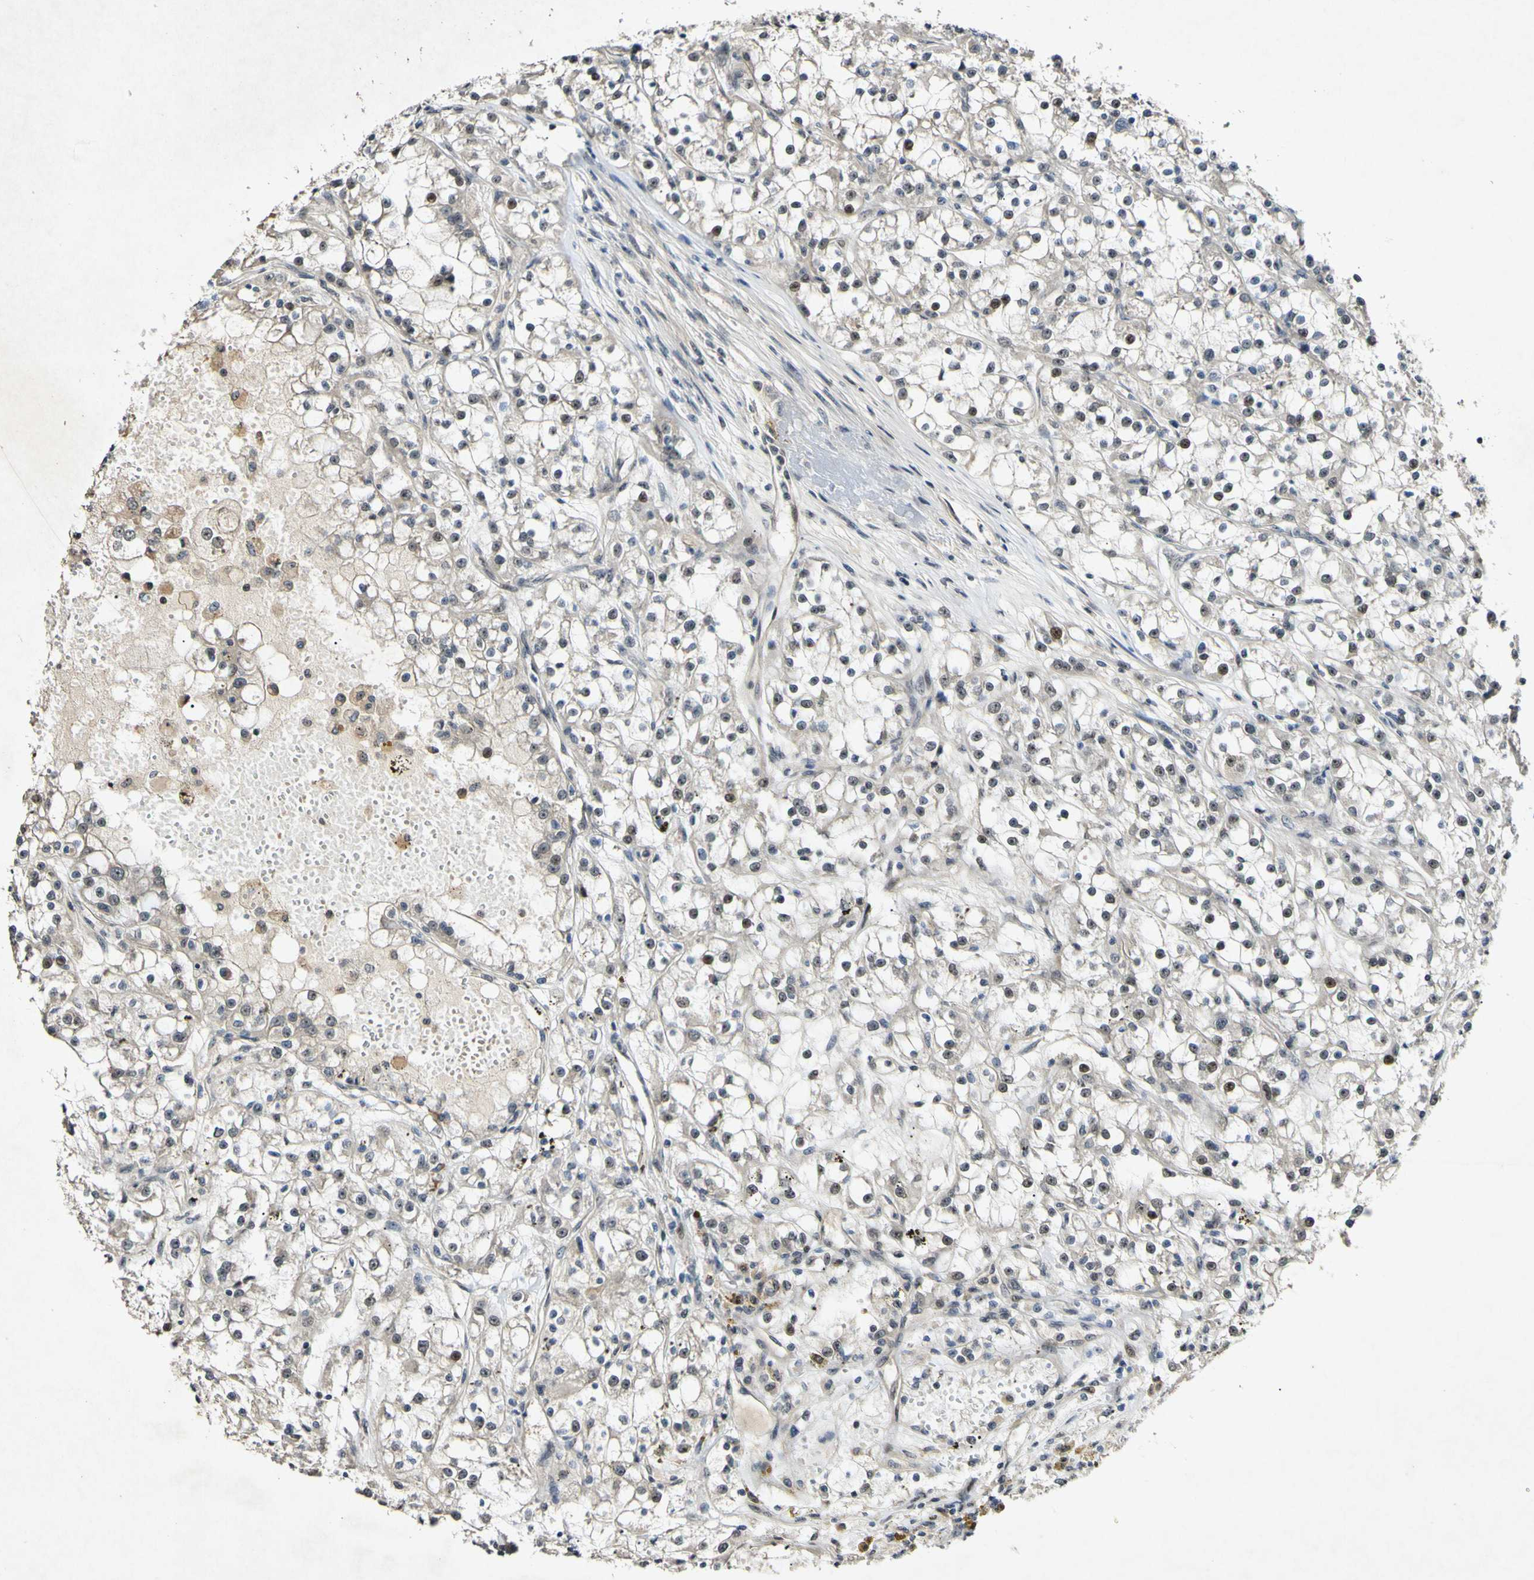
{"staining": {"intensity": "moderate", "quantity": "<25%", "location": "nuclear"}, "tissue": "renal cancer", "cell_type": "Tumor cells", "image_type": "cancer", "snomed": [{"axis": "morphology", "description": "Adenocarcinoma, NOS"}, {"axis": "topography", "description": "Kidney"}], "caption": "Immunohistochemistry of human renal cancer exhibits low levels of moderate nuclear positivity in approximately <25% of tumor cells.", "gene": "POLR2F", "patient": {"sex": "female", "age": 52}}